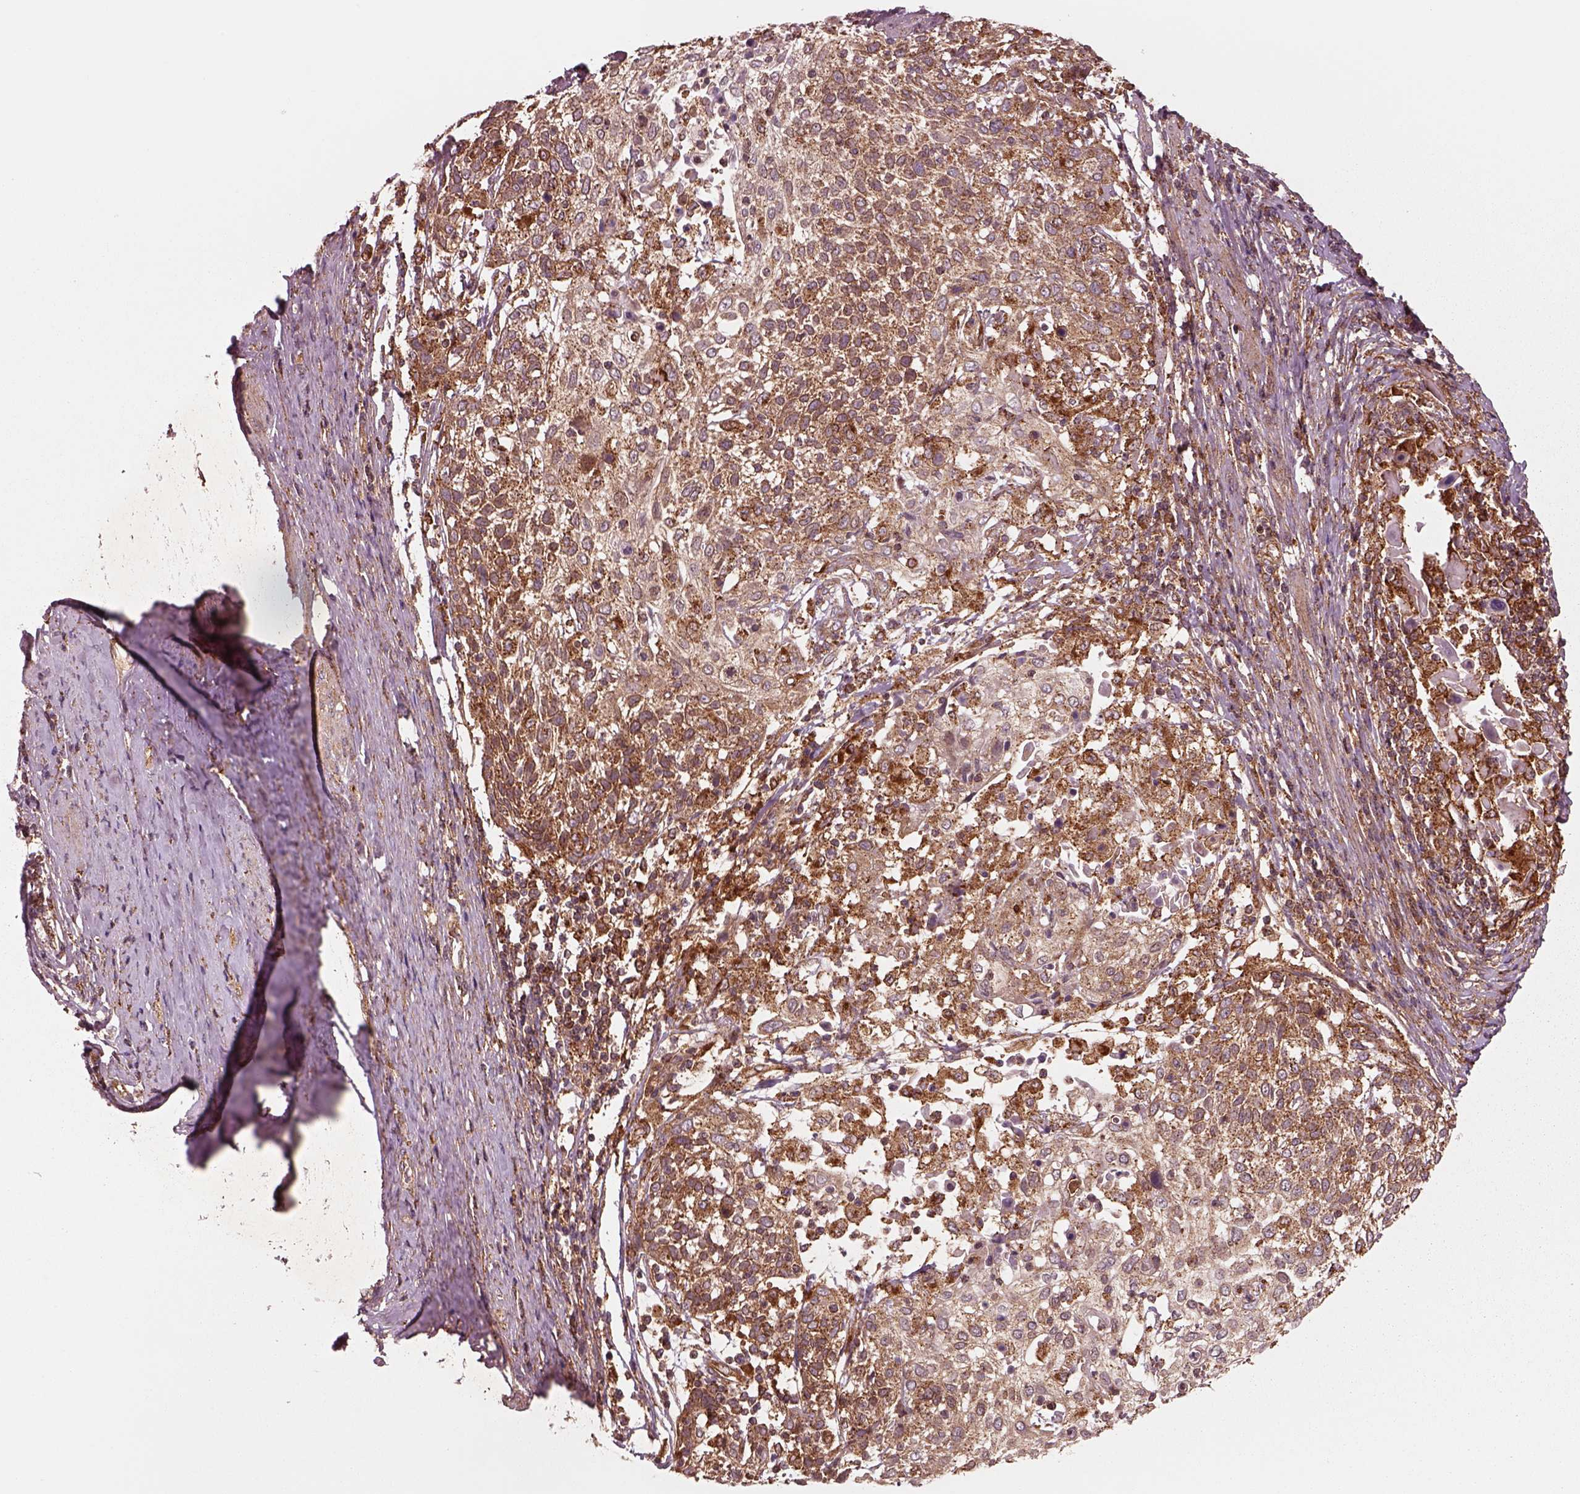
{"staining": {"intensity": "moderate", "quantity": "25%-75%", "location": "cytoplasmic/membranous"}, "tissue": "cervical cancer", "cell_type": "Tumor cells", "image_type": "cancer", "snomed": [{"axis": "morphology", "description": "Squamous cell carcinoma, NOS"}, {"axis": "topography", "description": "Cervix"}], "caption": "High-magnification brightfield microscopy of cervical cancer (squamous cell carcinoma) stained with DAB (3,3'-diaminobenzidine) (brown) and counterstained with hematoxylin (blue). tumor cells exhibit moderate cytoplasmic/membranous positivity is identified in about25%-75% of cells. The staining was performed using DAB (3,3'-diaminobenzidine) to visualize the protein expression in brown, while the nuclei were stained in blue with hematoxylin (Magnification: 20x).", "gene": "WASHC2A", "patient": {"sex": "female", "age": 61}}